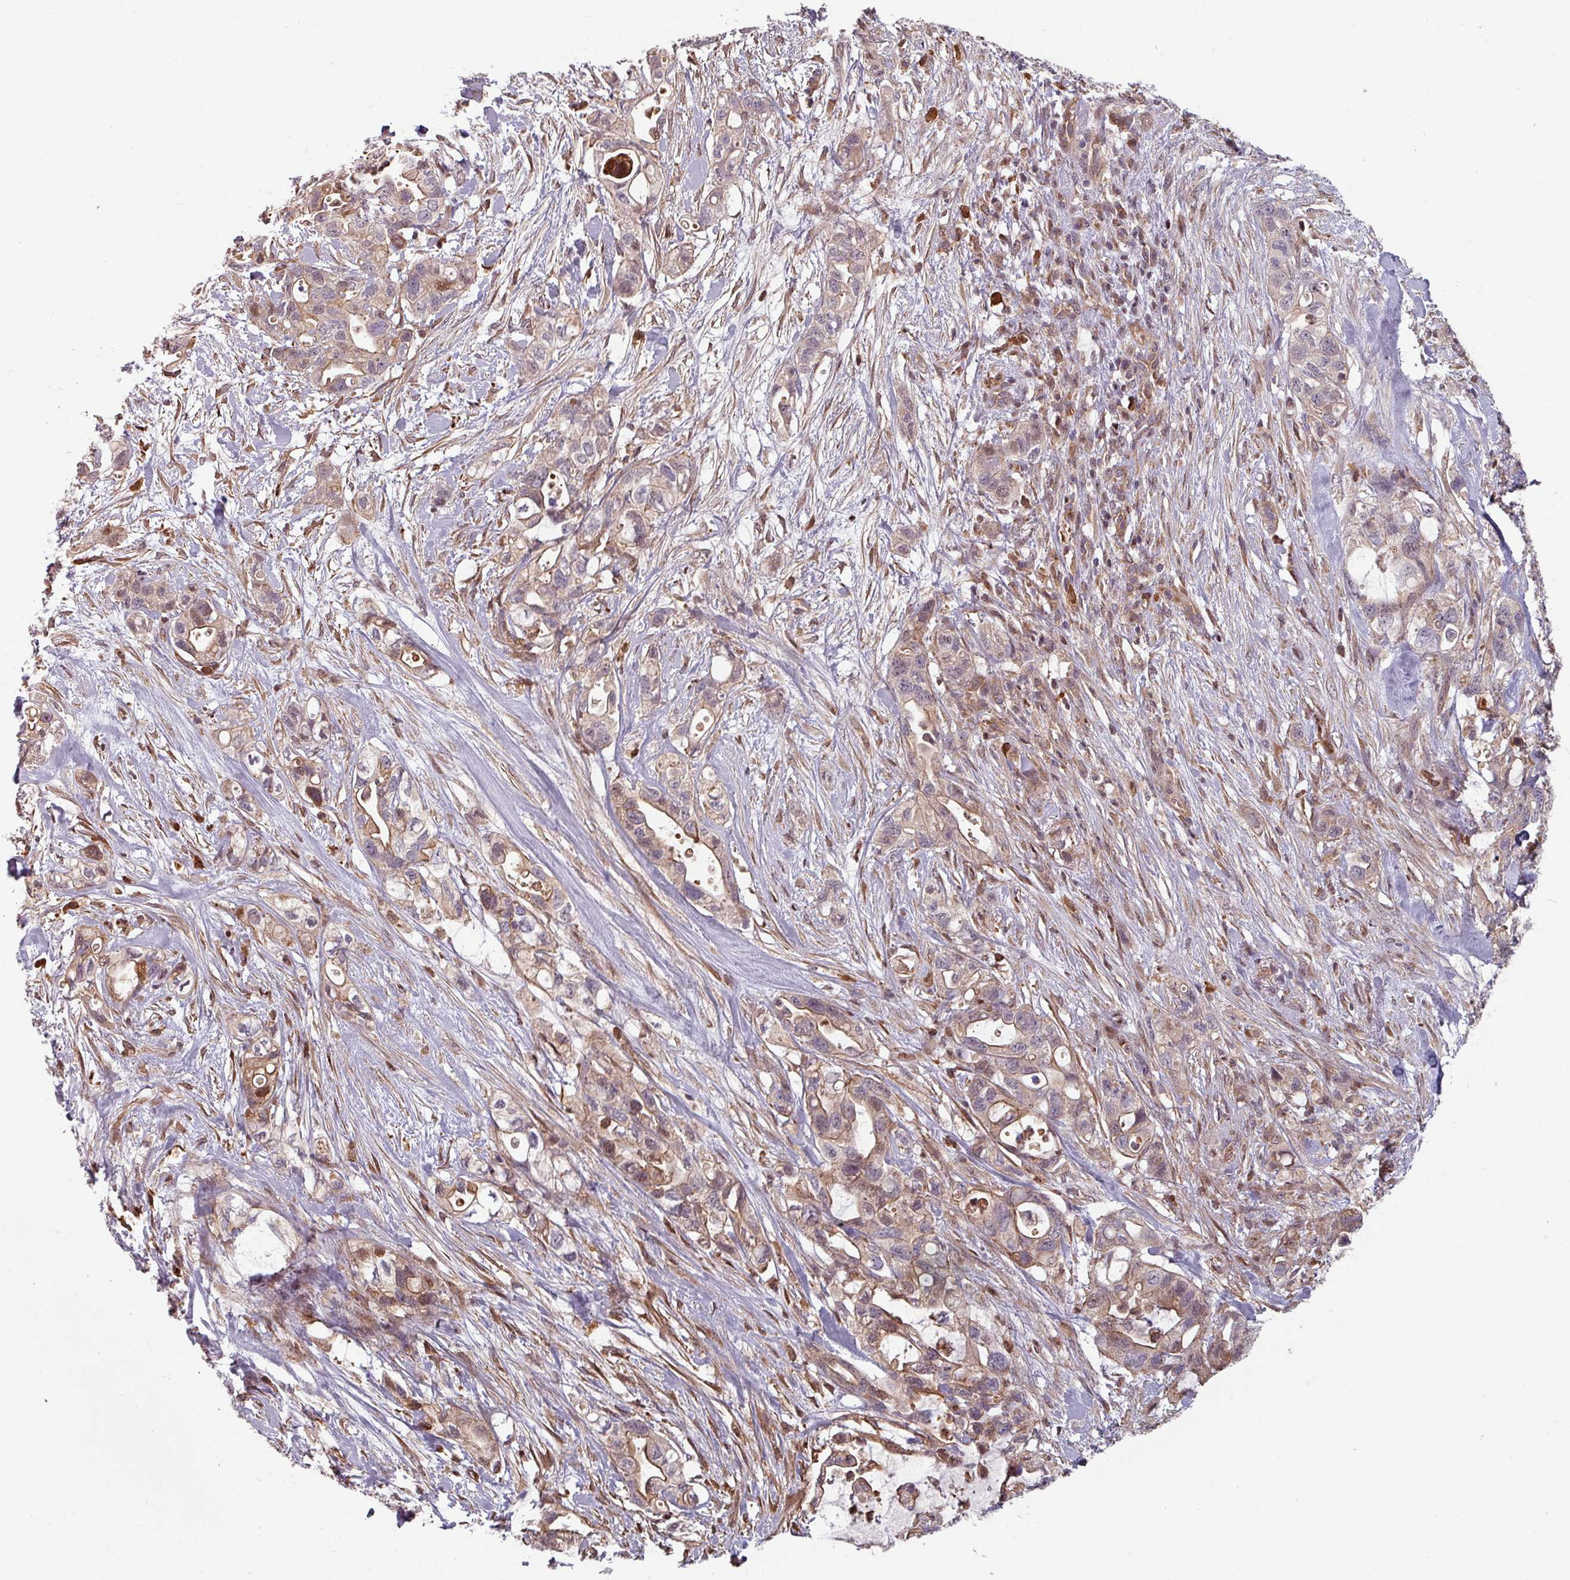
{"staining": {"intensity": "moderate", "quantity": "<25%", "location": "cytoplasmic/membranous"}, "tissue": "pancreatic cancer", "cell_type": "Tumor cells", "image_type": "cancer", "snomed": [{"axis": "morphology", "description": "Adenocarcinoma, NOS"}, {"axis": "topography", "description": "Pancreas"}], "caption": "The micrograph exhibits staining of pancreatic cancer, revealing moderate cytoplasmic/membranous protein staining (brown color) within tumor cells.", "gene": "EID1", "patient": {"sex": "female", "age": 72}}